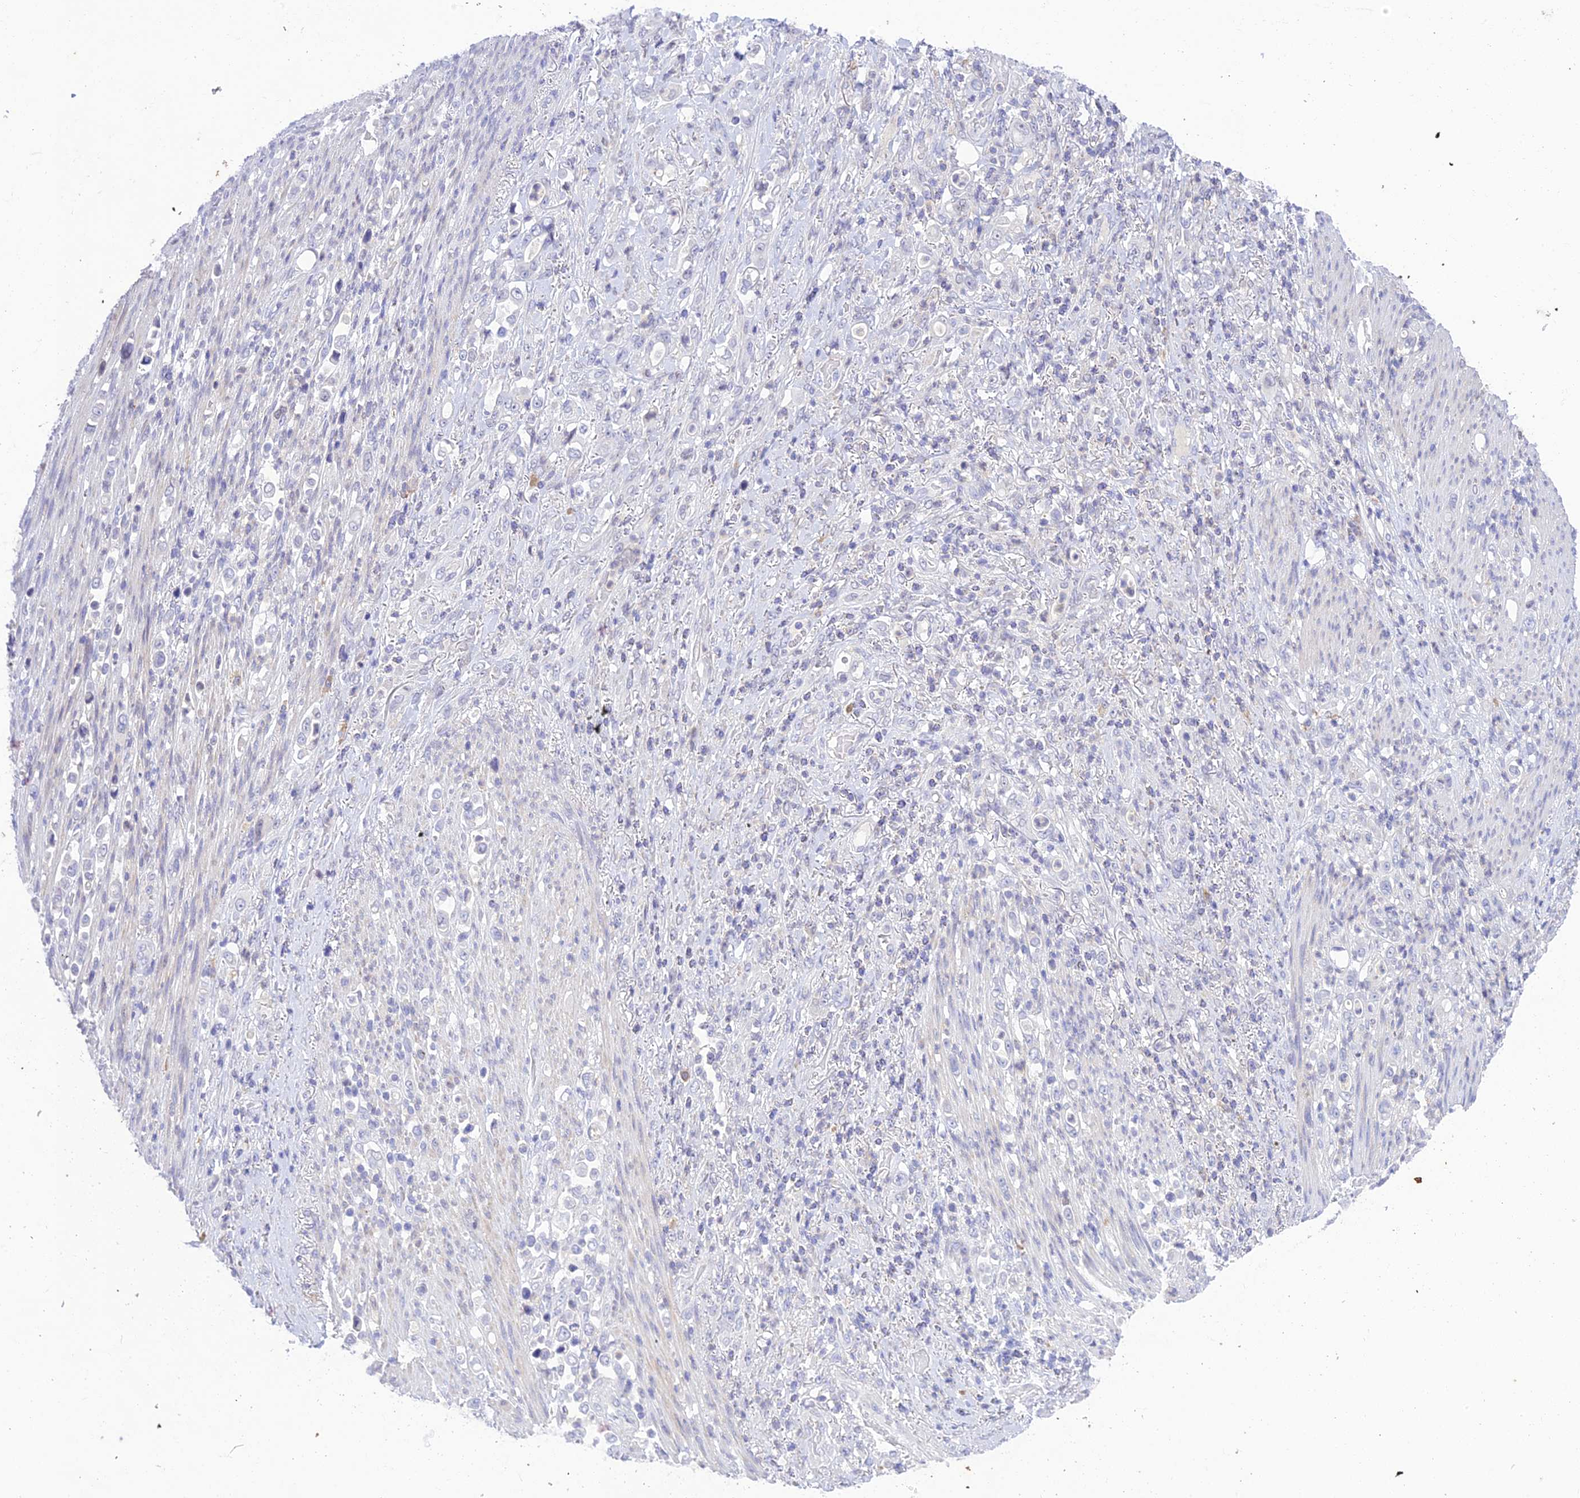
{"staining": {"intensity": "negative", "quantity": "none", "location": "none"}, "tissue": "stomach cancer", "cell_type": "Tumor cells", "image_type": "cancer", "snomed": [{"axis": "morphology", "description": "Normal tissue, NOS"}, {"axis": "morphology", "description": "Adenocarcinoma, NOS"}, {"axis": "topography", "description": "Stomach"}], "caption": "Tumor cells are negative for protein expression in human stomach cancer (adenocarcinoma). (Immunohistochemistry, brightfield microscopy, high magnification).", "gene": "BMT2", "patient": {"sex": "female", "age": 79}}